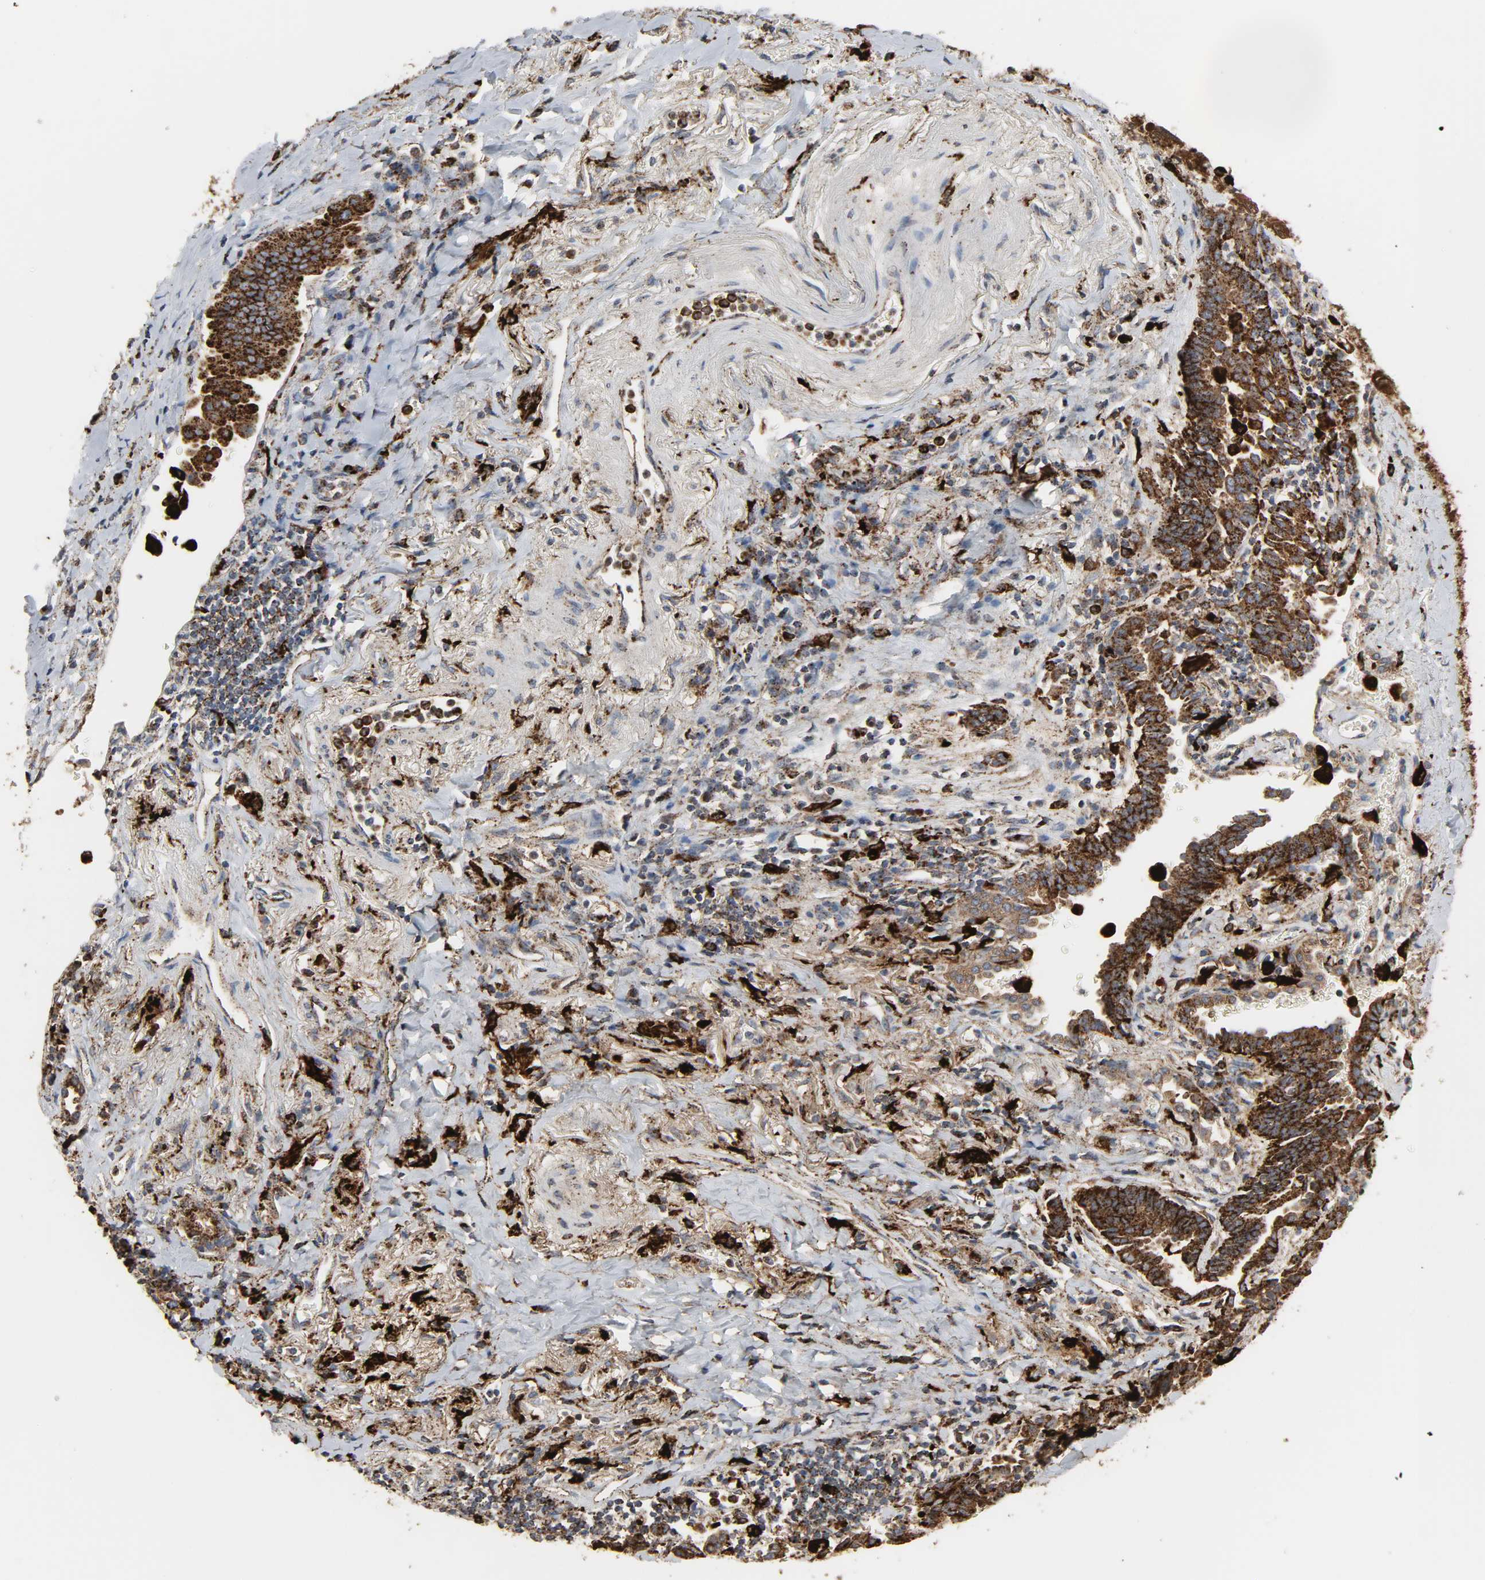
{"staining": {"intensity": "strong", "quantity": ">75%", "location": "cytoplasmic/membranous"}, "tissue": "lung cancer", "cell_type": "Tumor cells", "image_type": "cancer", "snomed": [{"axis": "morphology", "description": "Adenocarcinoma, NOS"}, {"axis": "topography", "description": "Lung"}], "caption": "An image of human lung adenocarcinoma stained for a protein exhibits strong cytoplasmic/membranous brown staining in tumor cells.", "gene": "PSAP", "patient": {"sex": "female", "age": 64}}